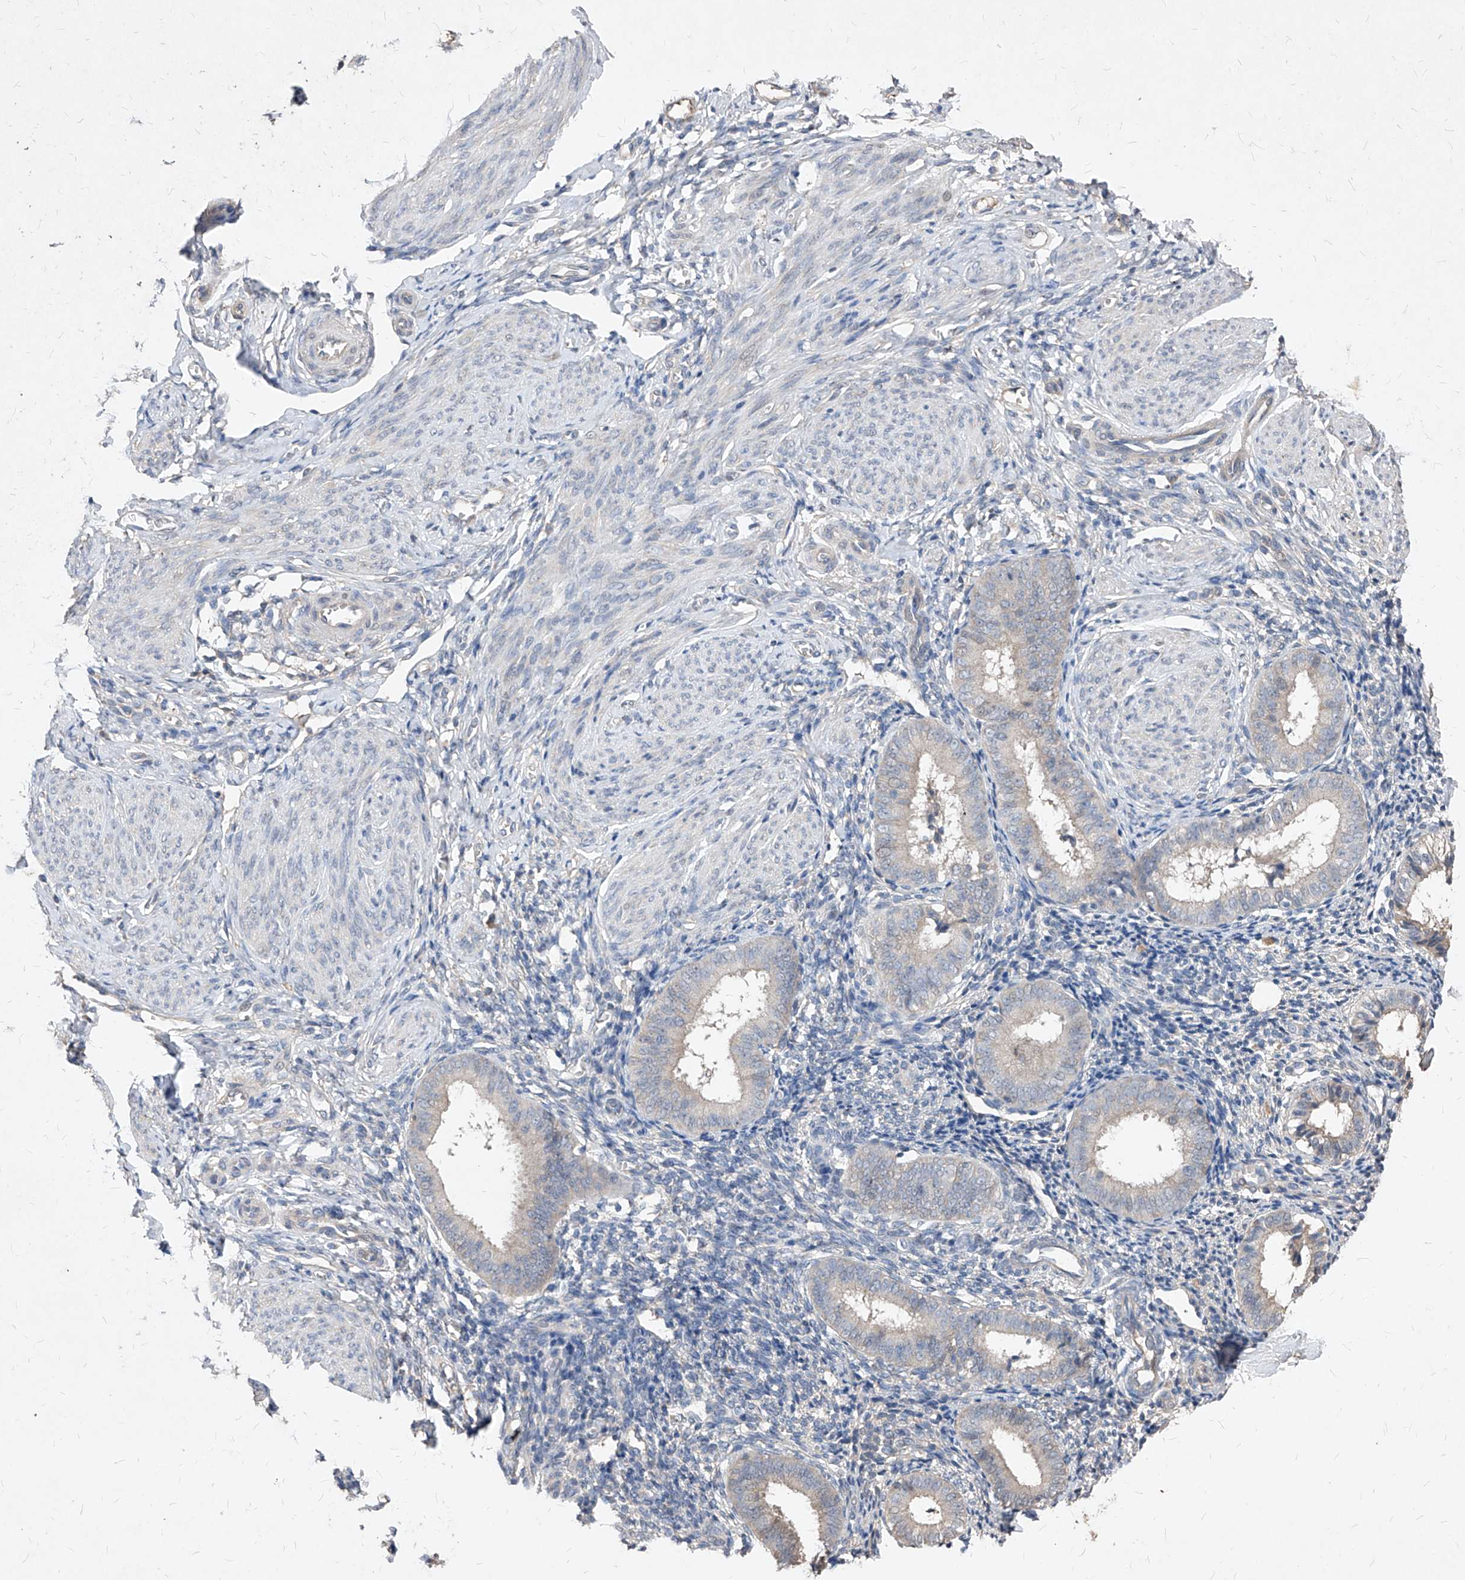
{"staining": {"intensity": "negative", "quantity": "none", "location": "none"}, "tissue": "endometrium", "cell_type": "Cells in endometrial stroma", "image_type": "normal", "snomed": [{"axis": "morphology", "description": "Normal tissue, NOS"}, {"axis": "topography", "description": "Uterus"}, {"axis": "topography", "description": "Endometrium"}], "caption": "Immunohistochemistry (IHC) micrograph of benign human endometrium stained for a protein (brown), which displays no staining in cells in endometrial stroma.", "gene": "SYNGR1", "patient": {"sex": "female", "age": 48}}